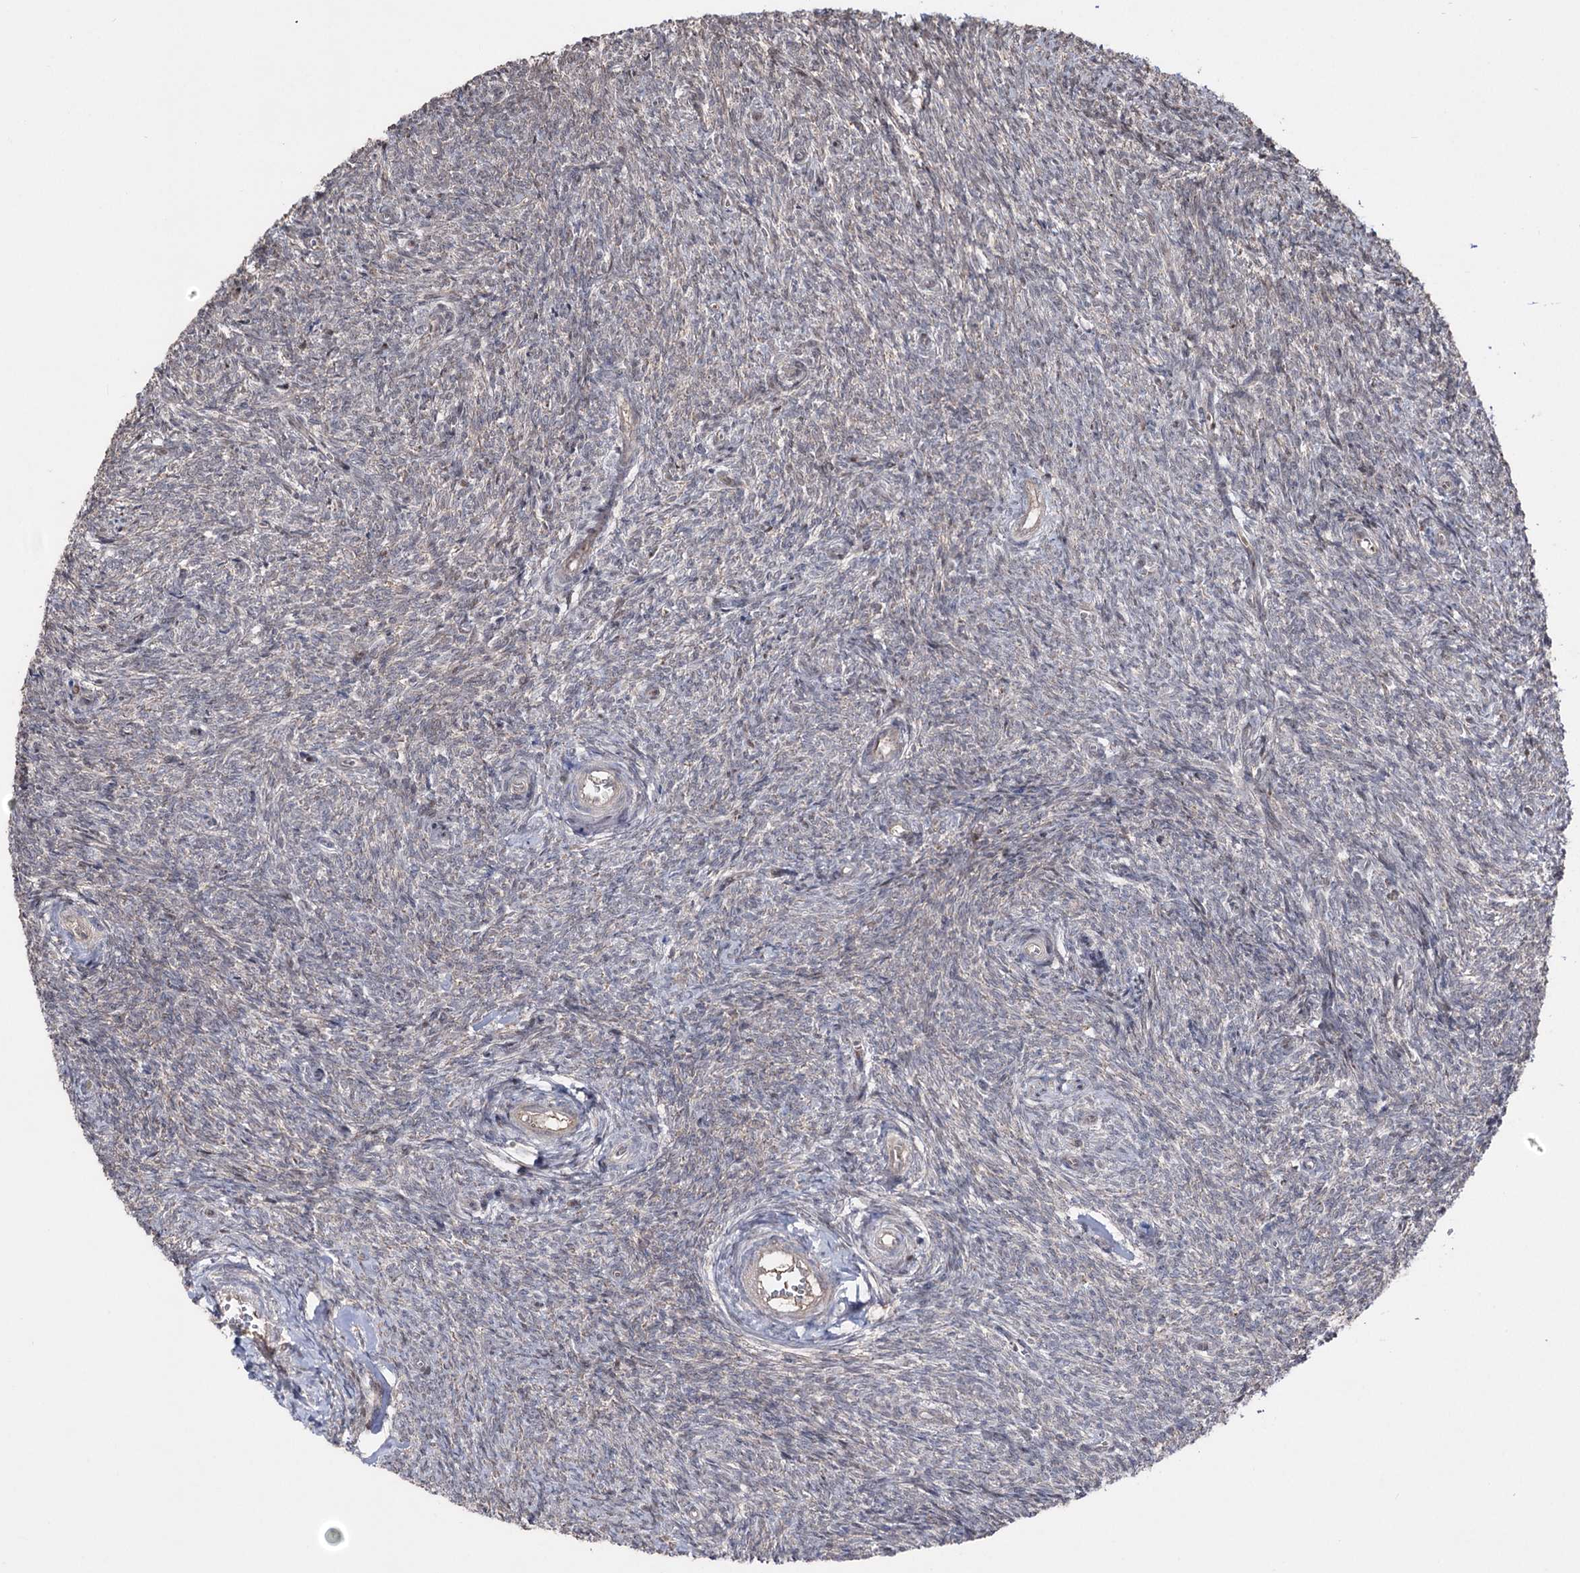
{"staining": {"intensity": "negative", "quantity": "none", "location": "none"}, "tissue": "ovary", "cell_type": "Ovarian stroma cells", "image_type": "normal", "snomed": [{"axis": "morphology", "description": "Normal tissue, NOS"}, {"axis": "topography", "description": "Ovary"}], "caption": "Immunohistochemistry photomicrograph of normal ovary: human ovary stained with DAB (3,3'-diaminobenzidine) displays no significant protein staining in ovarian stroma cells. The staining is performed using DAB (3,3'-diaminobenzidine) brown chromogen with nuclei counter-stained in using hematoxylin.", "gene": "CPNE8", "patient": {"sex": "female", "age": 44}}